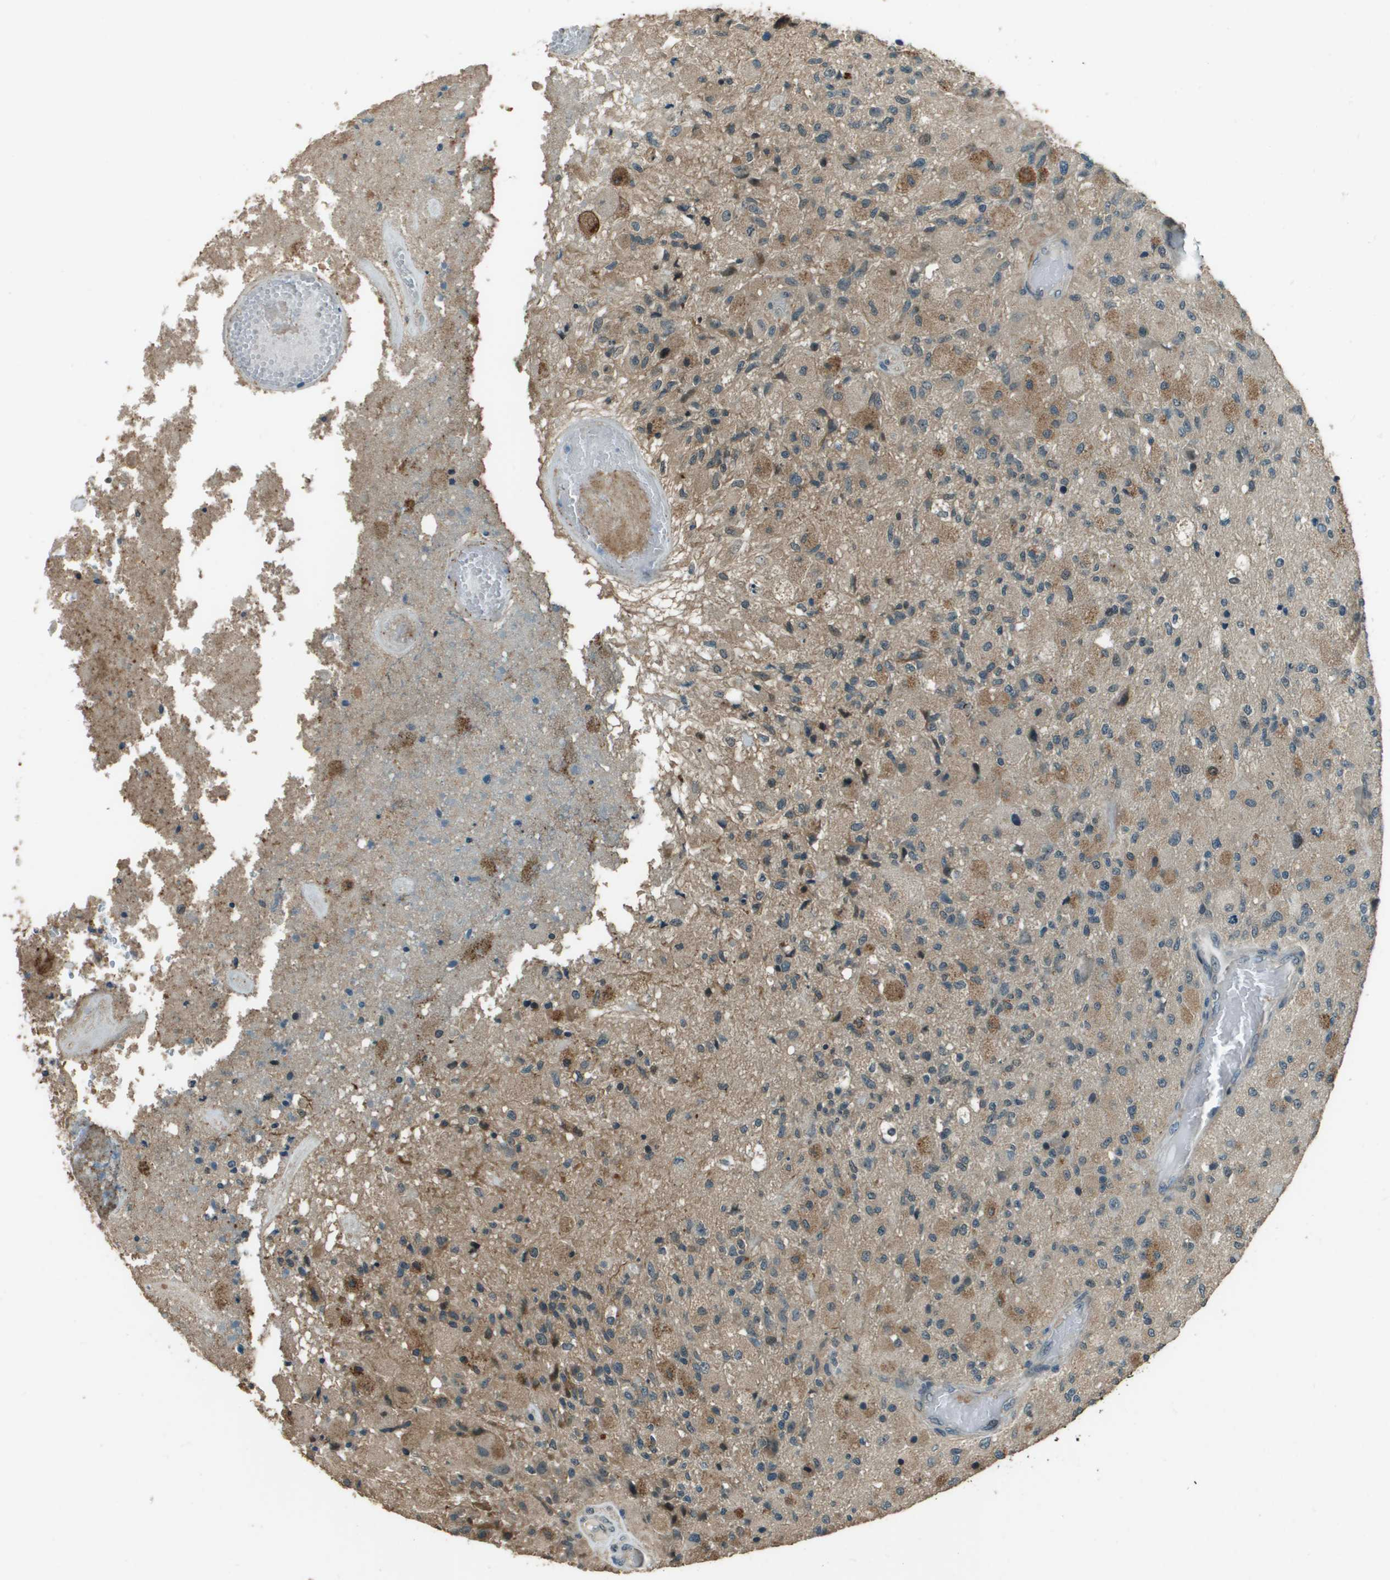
{"staining": {"intensity": "moderate", "quantity": ">75%", "location": "cytoplasmic/membranous"}, "tissue": "glioma", "cell_type": "Tumor cells", "image_type": "cancer", "snomed": [{"axis": "morphology", "description": "Normal tissue, NOS"}, {"axis": "morphology", "description": "Glioma, malignant, High grade"}, {"axis": "topography", "description": "Cerebral cortex"}], "caption": "Immunohistochemistry (IHC) (DAB (3,3'-diaminobenzidine)) staining of human glioma displays moderate cytoplasmic/membranous protein staining in about >75% of tumor cells.", "gene": "SDC3", "patient": {"sex": "male", "age": 77}}